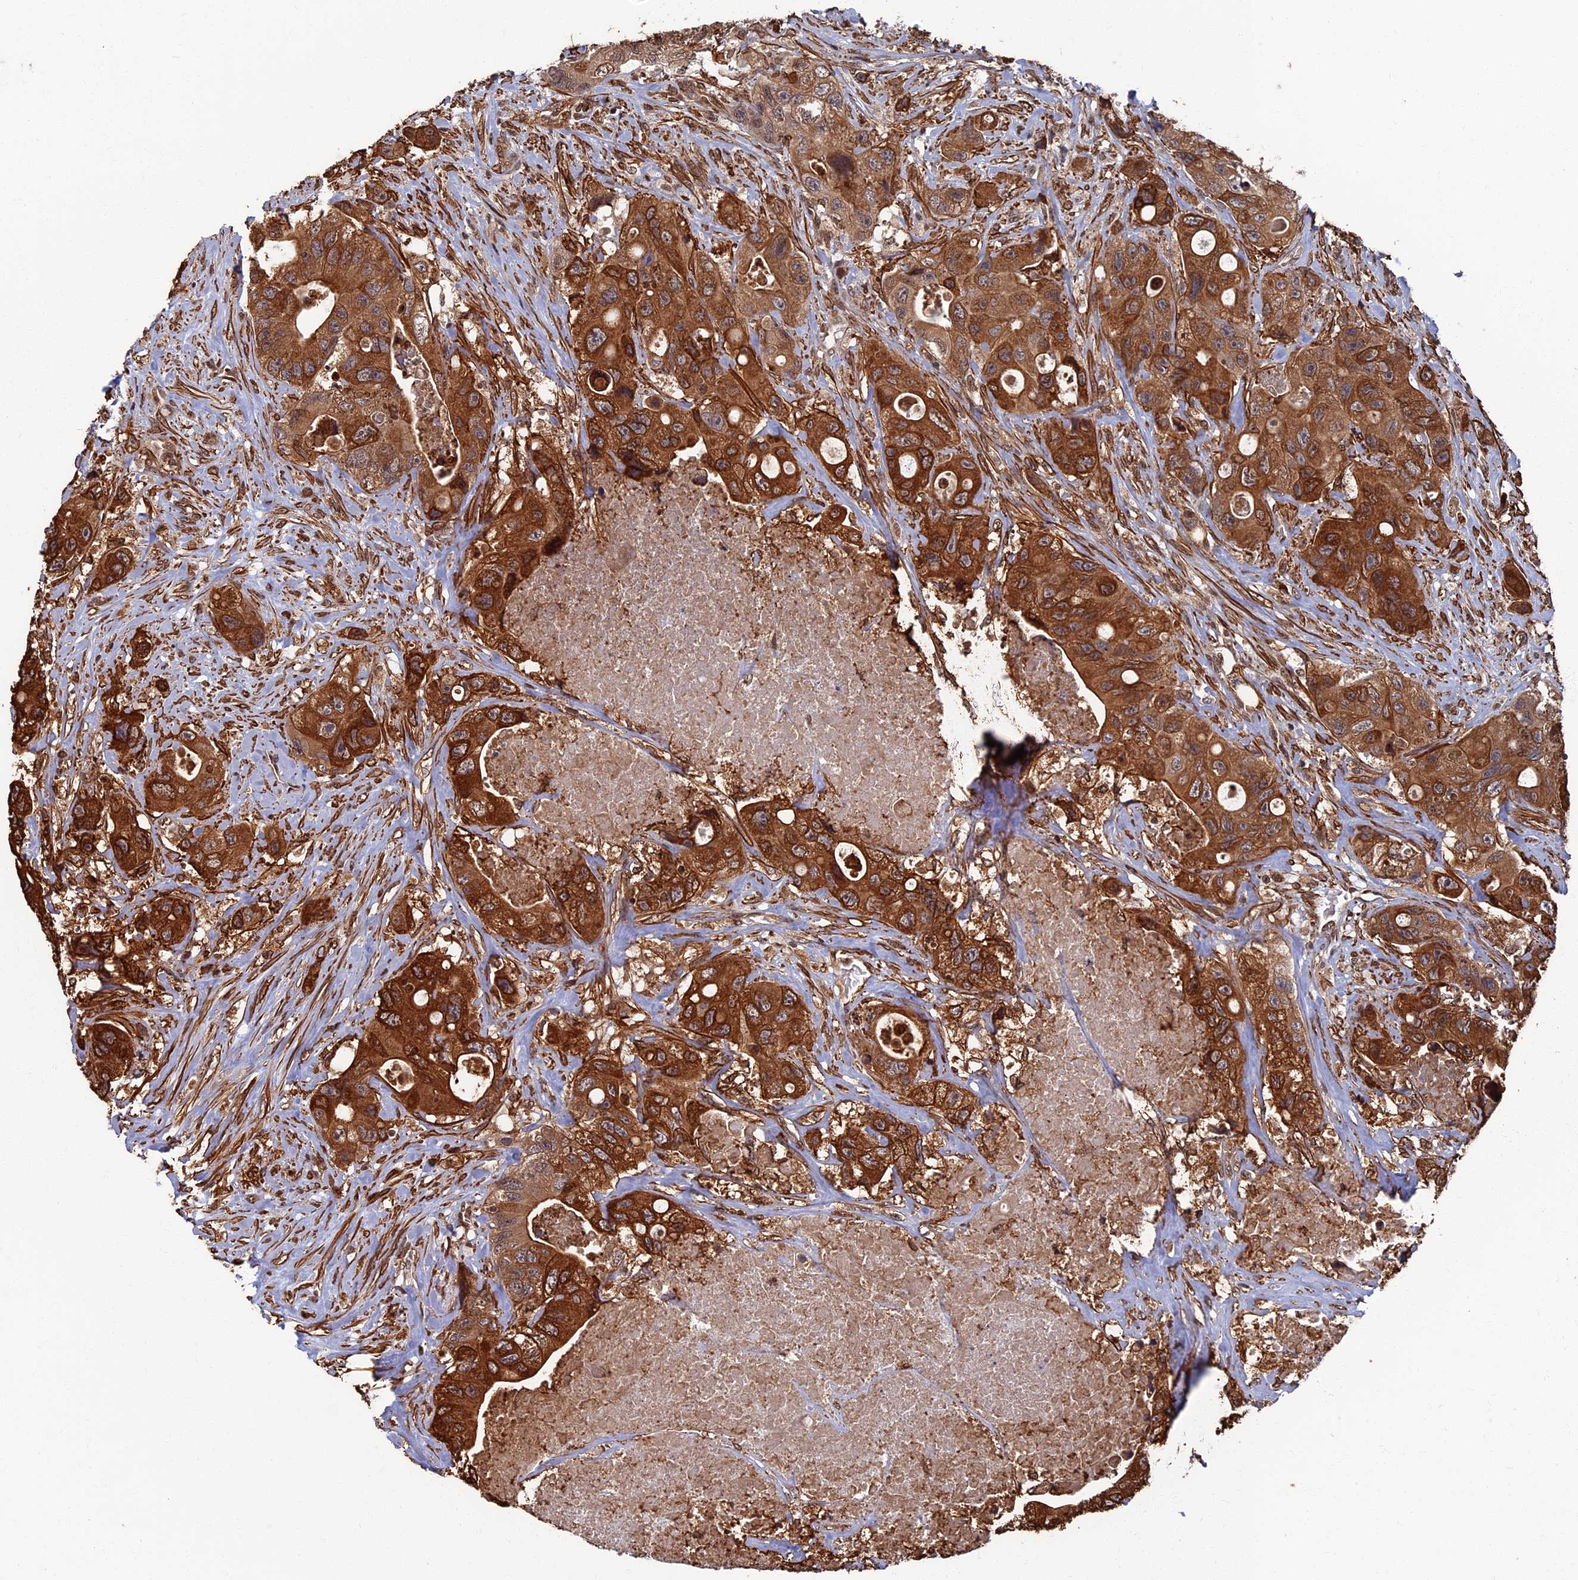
{"staining": {"intensity": "strong", "quantity": ">75%", "location": "cytoplasmic/membranous"}, "tissue": "colorectal cancer", "cell_type": "Tumor cells", "image_type": "cancer", "snomed": [{"axis": "morphology", "description": "Adenocarcinoma, NOS"}, {"axis": "topography", "description": "Colon"}], "caption": "Protein expression analysis of colorectal cancer (adenocarcinoma) demonstrates strong cytoplasmic/membranous positivity in about >75% of tumor cells.", "gene": "CTDP1", "patient": {"sex": "female", "age": 46}}